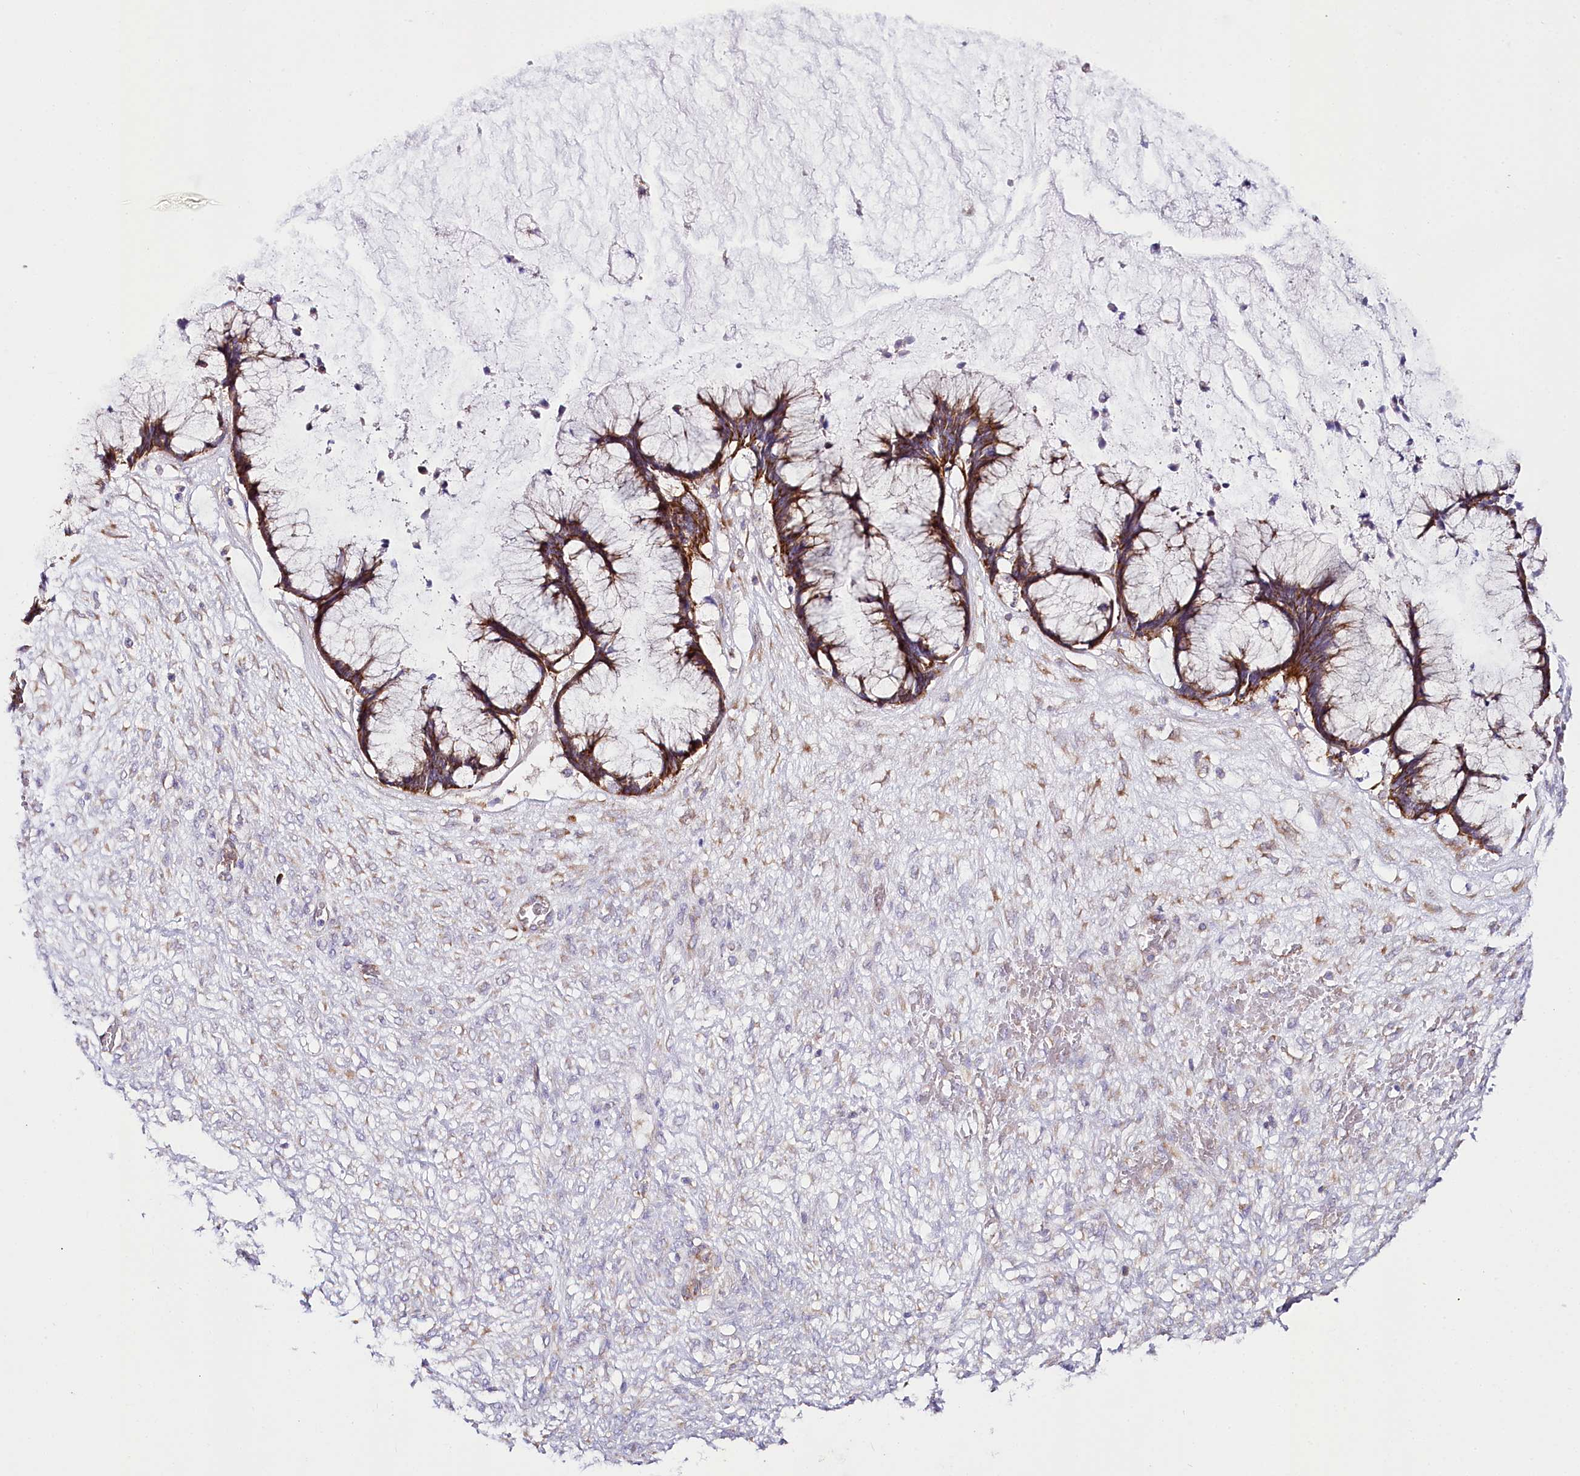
{"staining": {"intensity": "moderate", "quantity": ">75%", "location": "cytoplasmic/membranous"}, "tissue": "ovarian cancer", "cell_type": "Tumor cells", "image_type": "cancer", "snomed": [{"axis": "morphology", "description": "Cystadenocarcinoma, mucinous, NOS"}, {"axis": "topography", "description": "Ovary"}], "caption": "There is medium levels of moderate cytoplasmic/membranous positivity in tumor cells of mucinous cystadenocarcinoma (ovarian), as demonstrated by immunohistochemical staining (brown color).", "gene": "THUMPD3", "patient": {"sex": "female", "age": 42}}